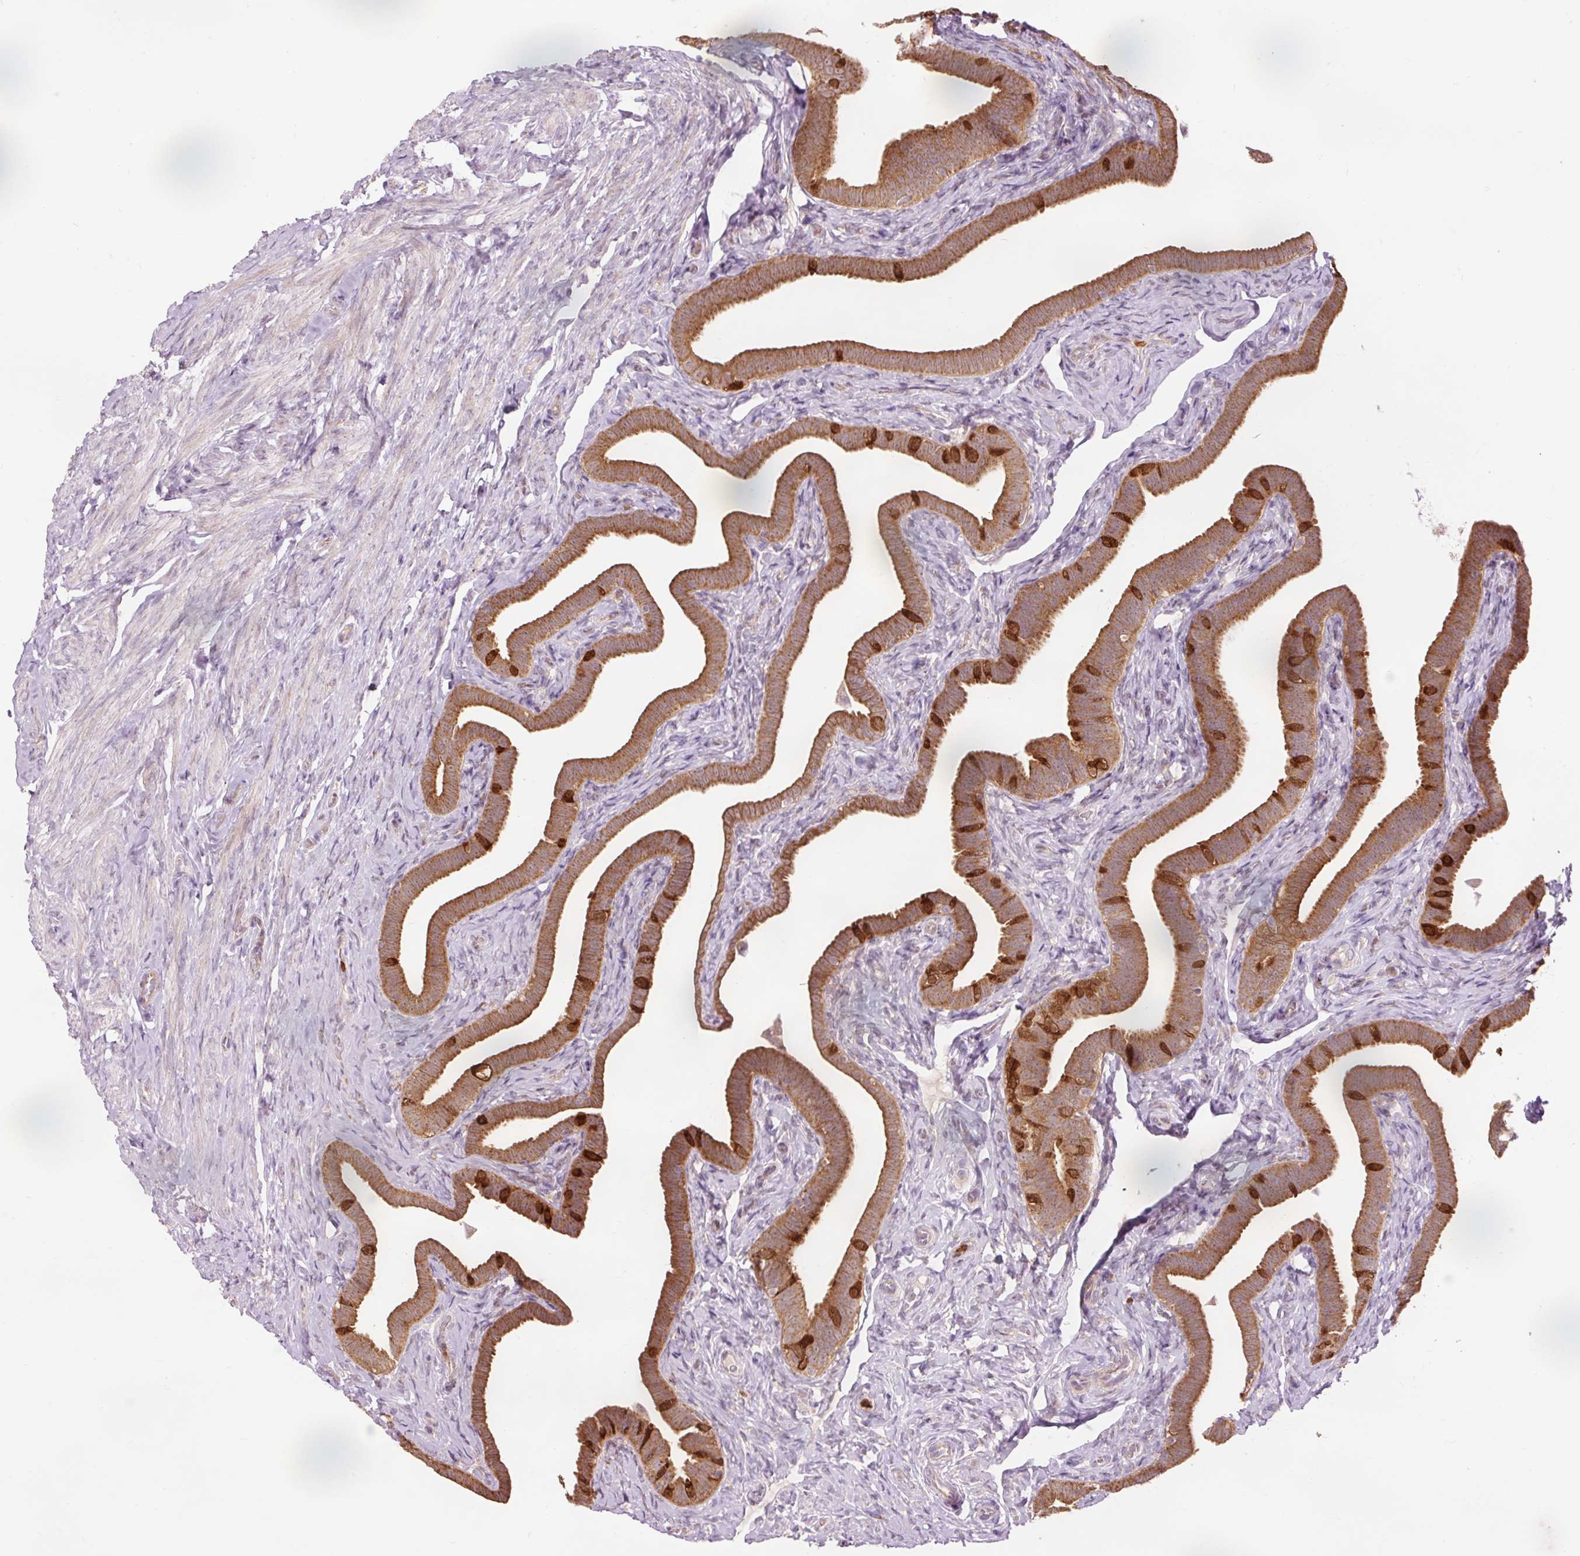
{"staining": {"intensity": "strong", "quantity": ">75%", "location": "cytoplasmic/membranous"}, "tissue": "fallopian tube", "cell_type": "Glandular cells", "image_type": "normal", "snomed": [{"axis": "morphology", "description": "Normal tissue, NOS"}, {"axis": "topography", "description": "Fallopian tube"}], "caption": "DAB (3,3'-diaminobenzidine) immunohistochemical staining of normal fallopian tube exhibits strong cytoplasmic/membranous protein positivity in about >75% of glandular cells. The staining was performed using DAB (3,3'-diaminobenzidine) to visualize the protein expression in brown, while the nuclei were stained in blue with hematoxylin (Magnification: 20x).", "gene": "PRDX5", "patient": {"sex": "female", "age": 69}}